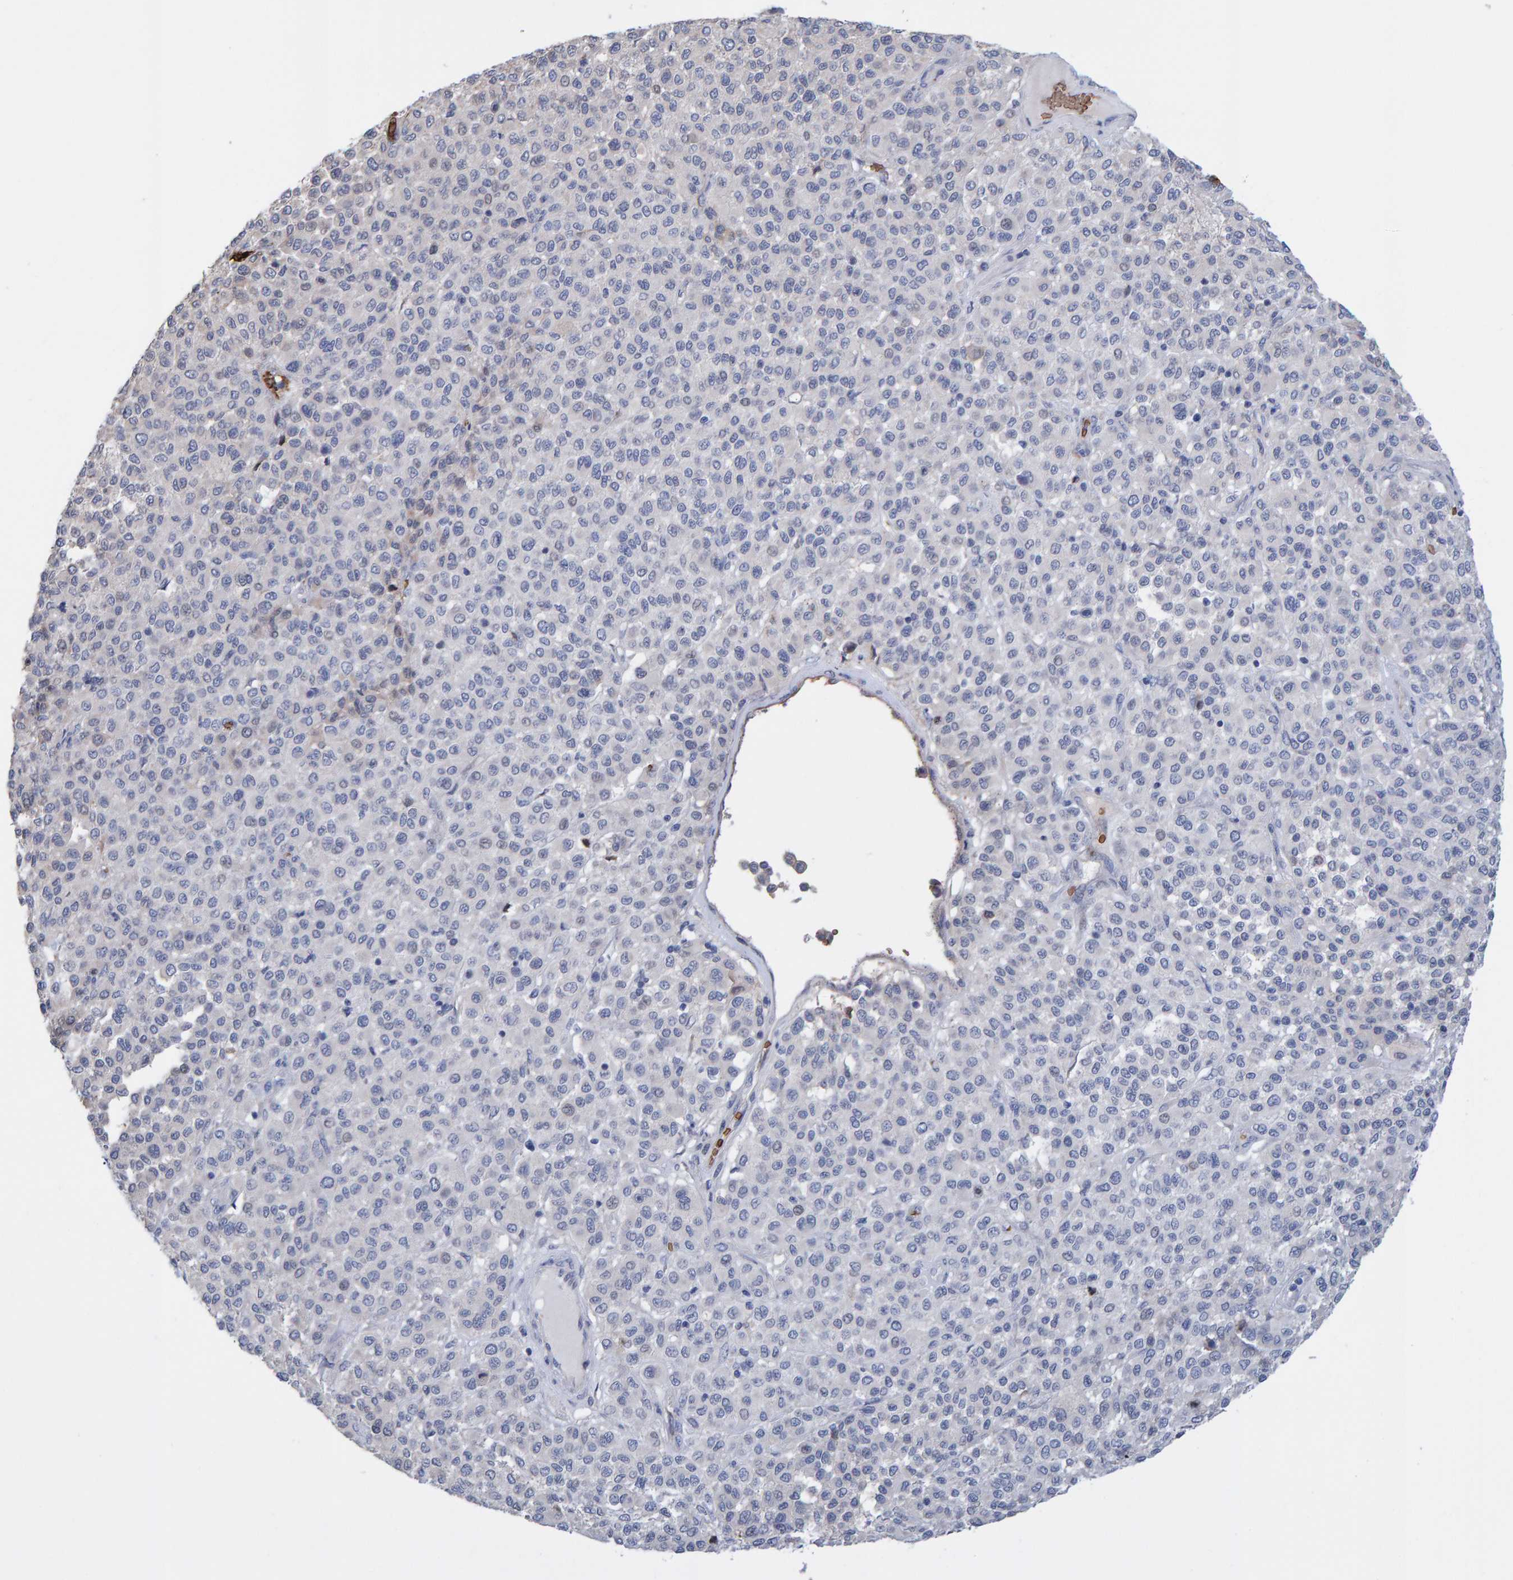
{"staining": {"intensity": "negative", "quantity": "none", "location": "none"}, "tissue": "melanoma", "cell_type": "Tumor cells", "image_type": "cancer", "snomed": [{"axis": "morphology", "description": "Malignant melanoma, Metastatic site"}, {"axis": "topography", "description": "Pancreas"}], "caption": "This is an immunohistochemistry (IHC) micrograph of malignant melanoma (metastatic site). There is no staining in tumor cells.", "gene": "VPS9D1", "patient": {"sex": "female", "age": 30}}